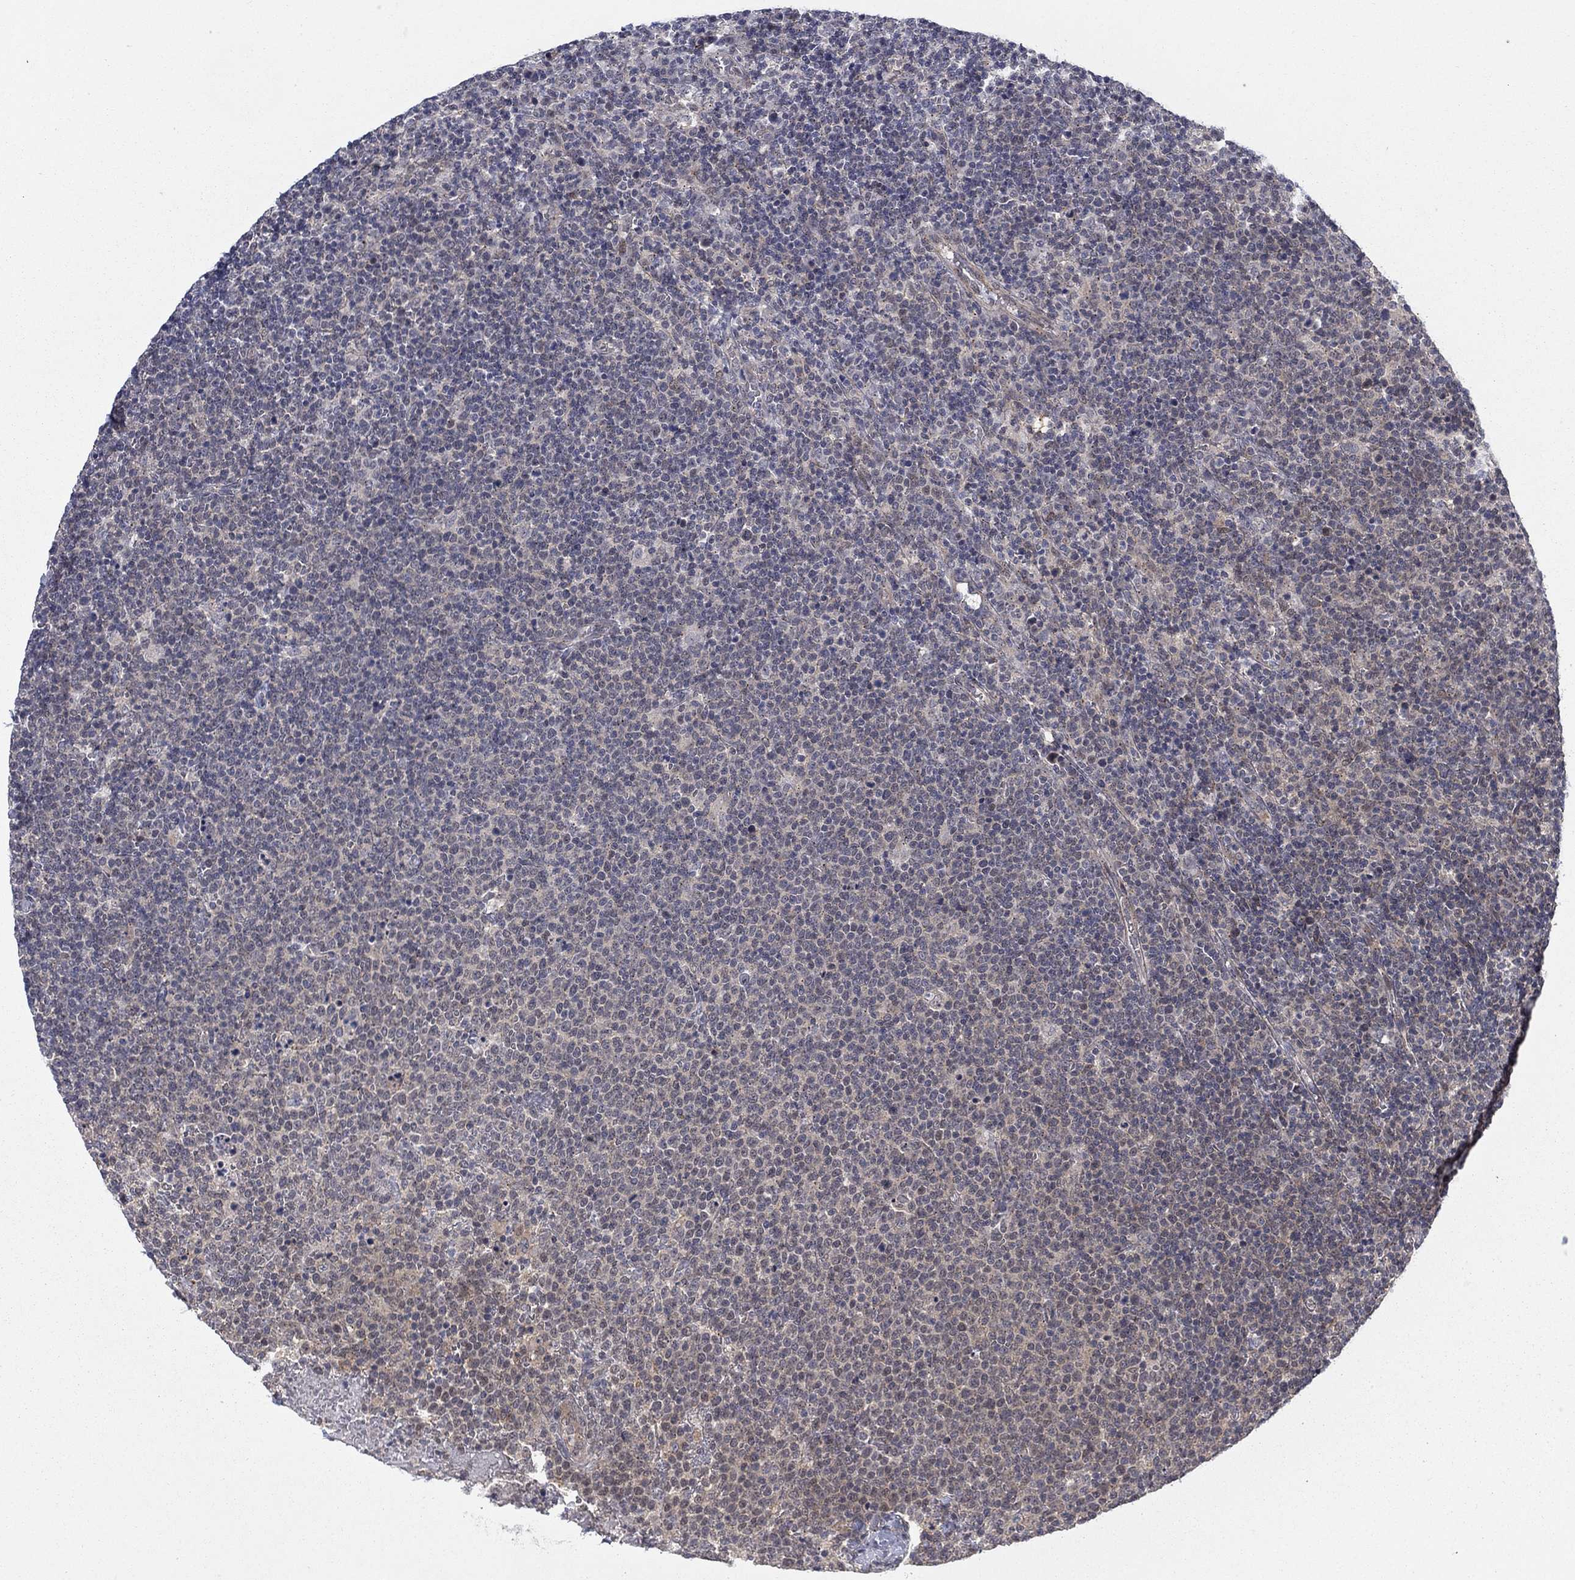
{"staining": {"intensity": "weak", "quantity": "25%-75%", "location": "cytoplasmic/membranous"}, "tissue": "lymphoma", "cell_type": "Tumor cells", "image_type": "cancer", "snomed": [{"axis": "morphology", "description": "Malignant lymphoma, non-Hodgkin's type, High grade"}, {"axis": "topography", "description": "Lymph node"}], "caption": "Immunohistochemical staining of lymphoma shows weak cytoplasmic/membranous protein positivity in approximately 25%-75% of tumor cells.", "gene": "SH3RF1", "patient": {"sex": "male", "age": 61}}